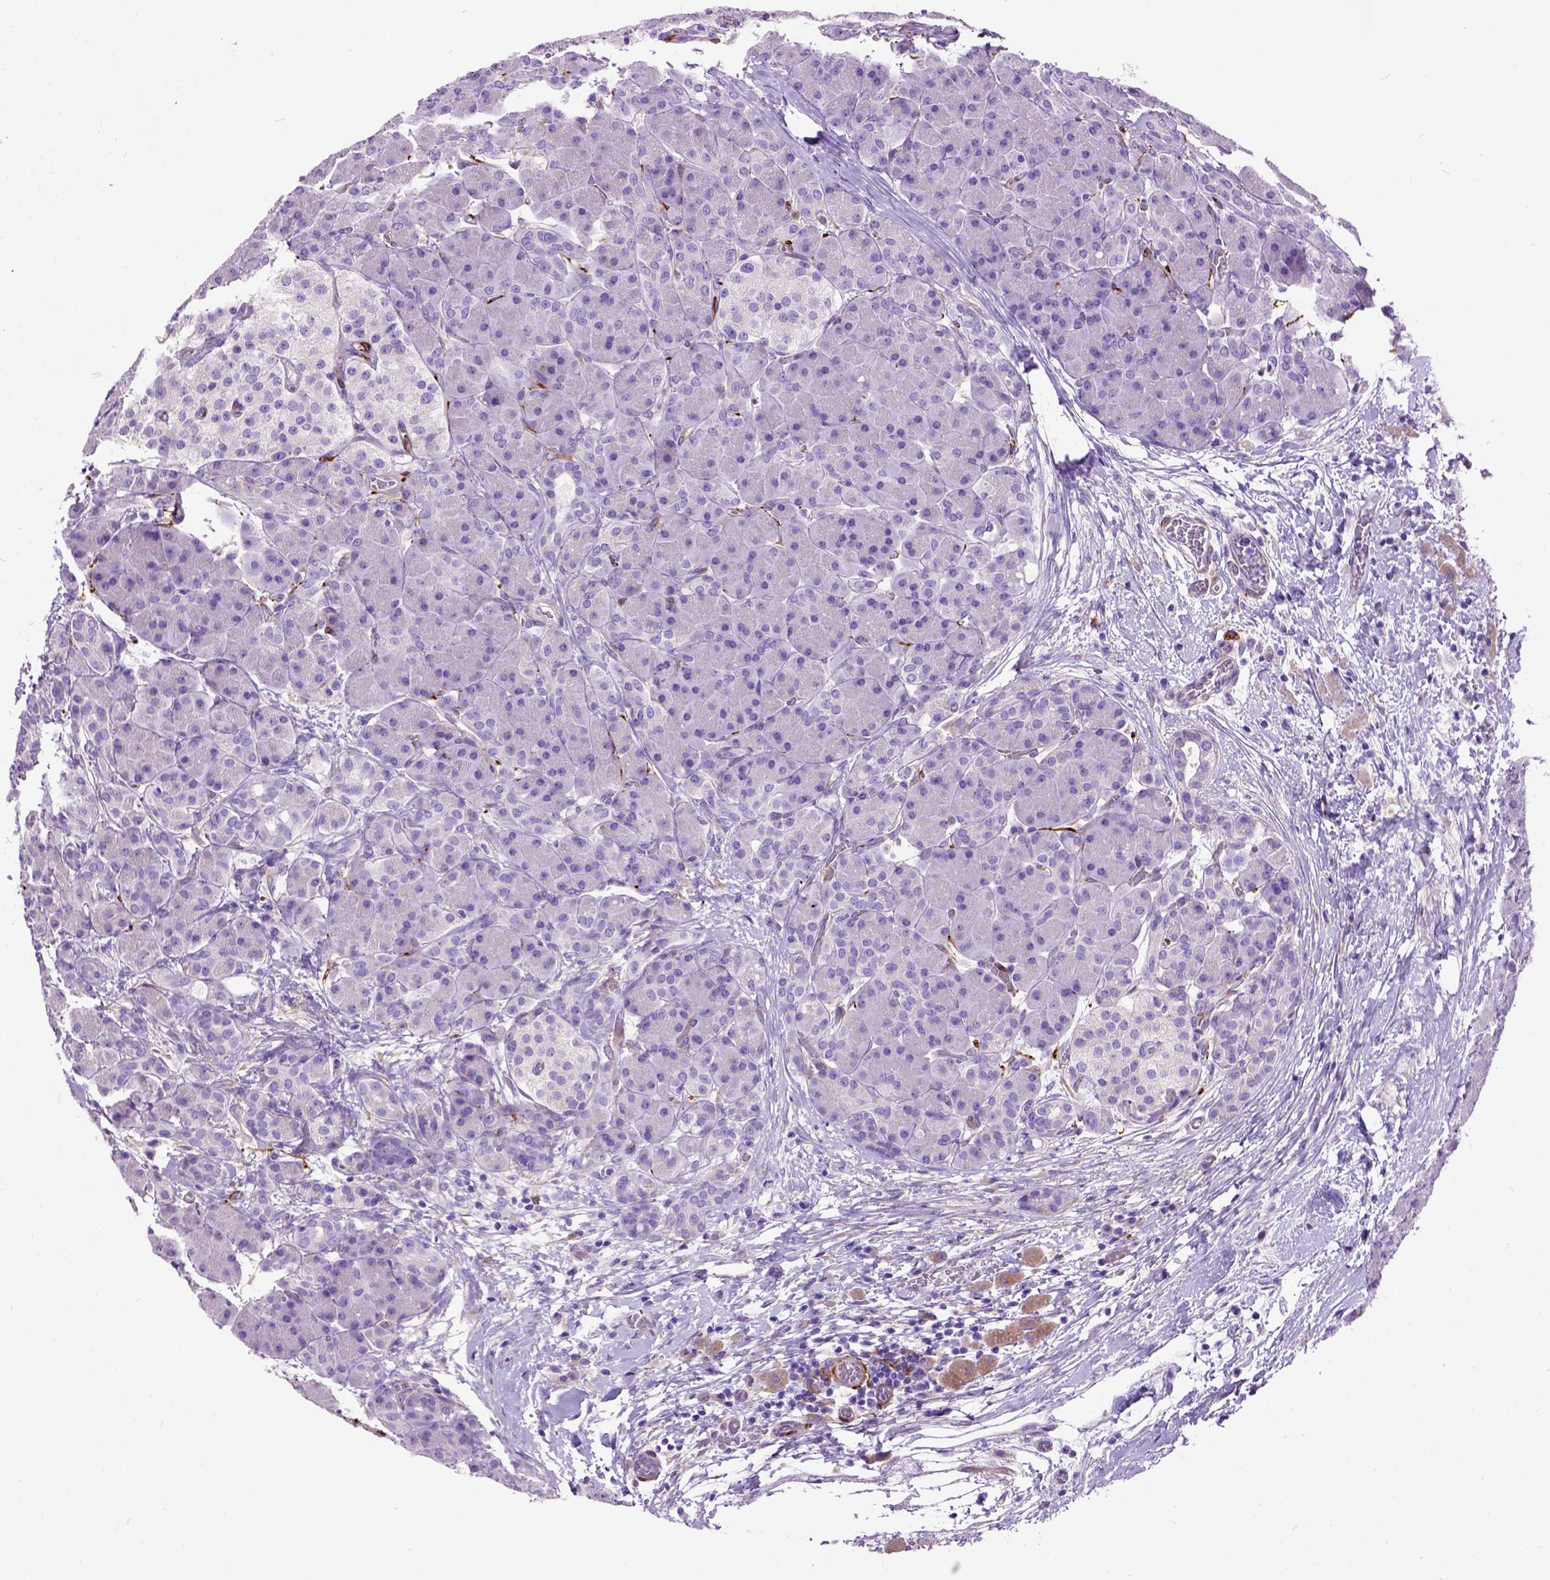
{"staining": {"intensity": "negative", "quantity": "none", "location": "none"}, "tissue": "pancreas", "cell_type": "Exocrine glandular cells", "image_type": "normal", "snomed": [{"axis": "morphology", "description": "Normal tissue, NOS"}, {"axis": "topography", "description": "Pancreas"}], "caption": "Immunohistochemistry image of benign pancreas: pancreas stained with DAB displays no significant protein staining in exocrine glandular cells.", "gene": "MAPT", "patient": {"sex": "male", "age": 55}}